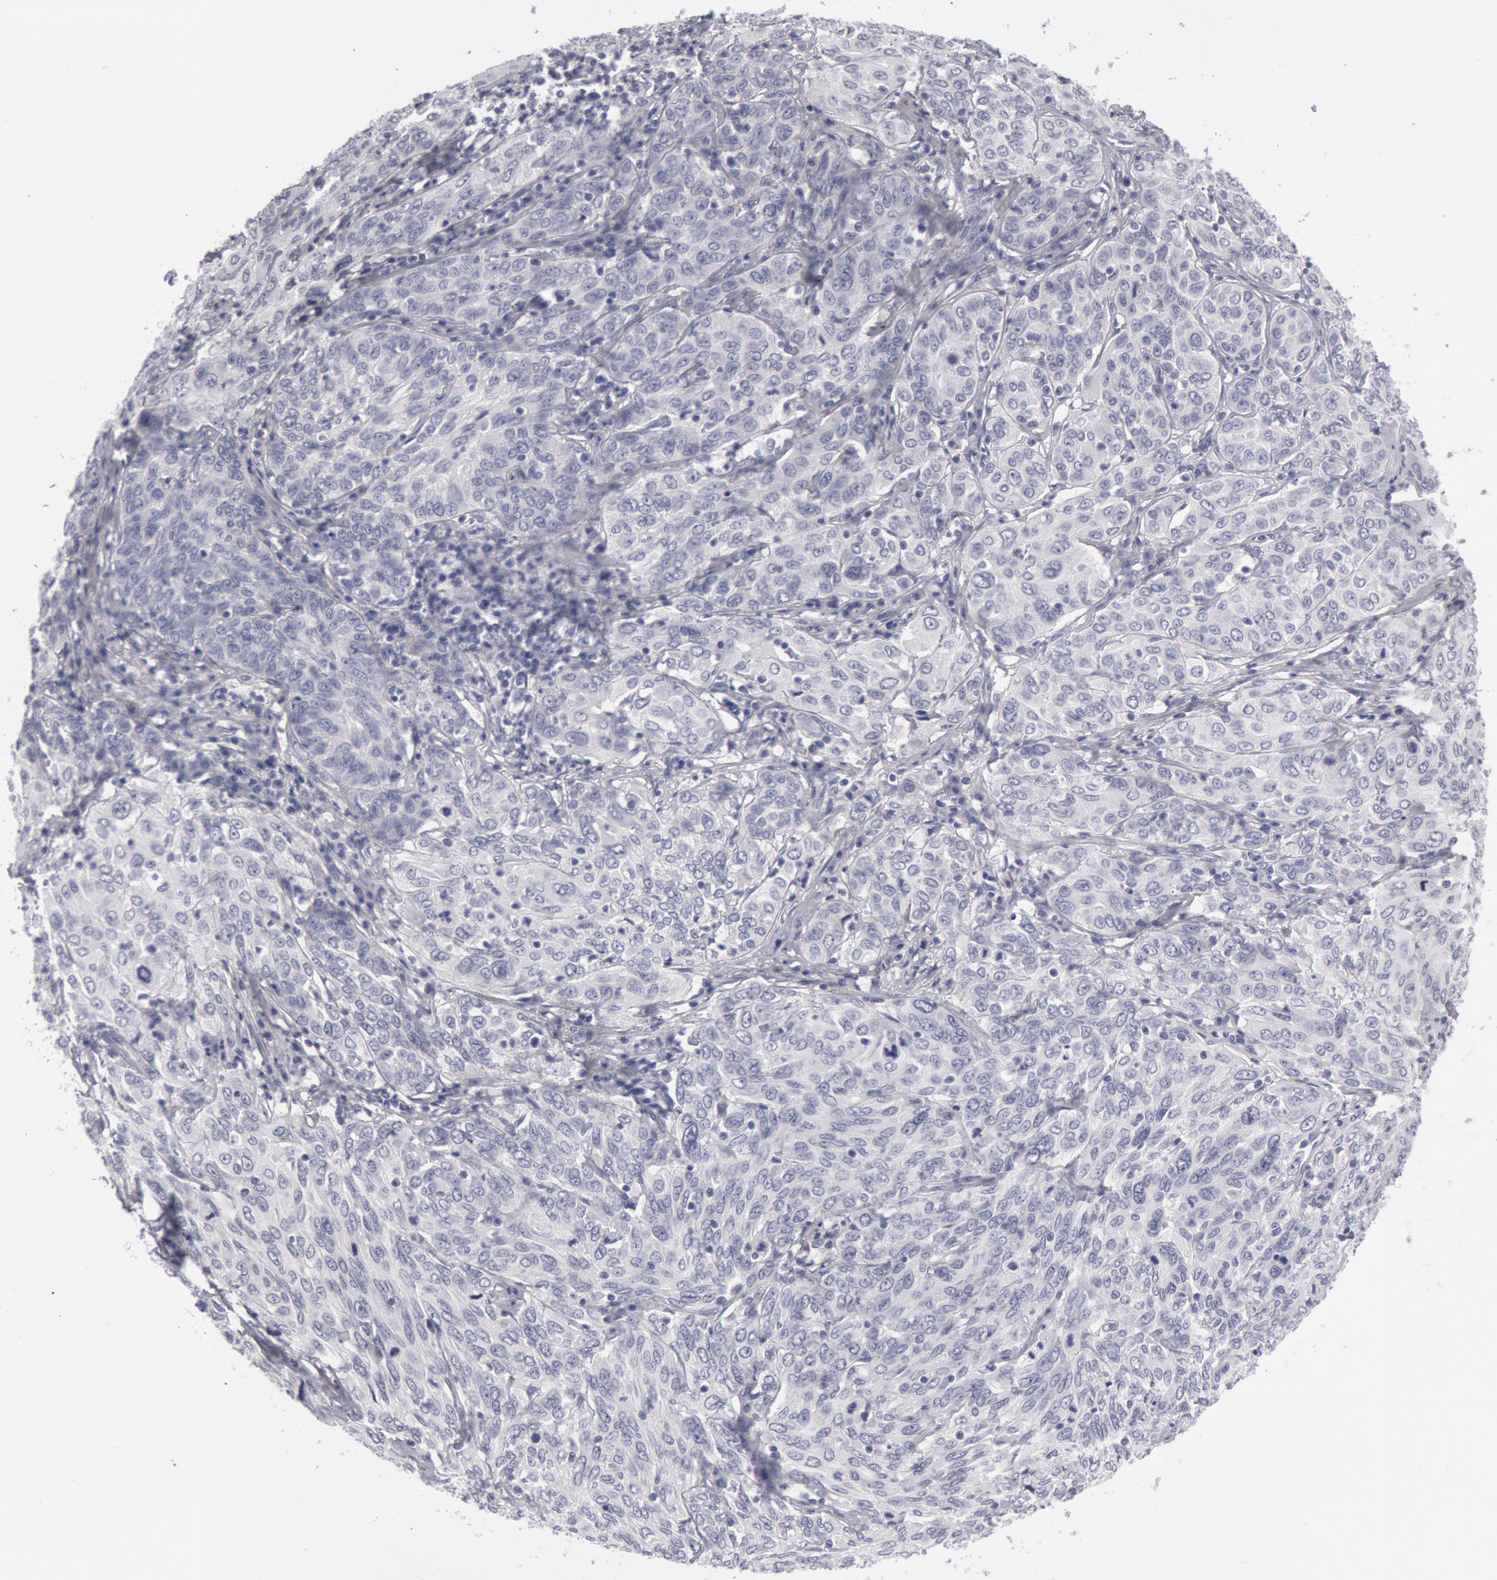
{"staining": {"intensity": "negative", "quantity": "none", "location": "none"}, "tissue": "cervical cancer", "cell_type": "Tumor cells", "image_type": "cancer", "snomed": [{"axis": "morphology", "description": "Squamous cell carcinoma, NOS"}, {"axis": "topography", "description": "Cervix"}], "caption": "Immunohistochemical staining of cervical squamous cell carcinoma displays no significant positivity in tumor cells. (Stains: DAB (3,3'-diaminobenzidine) immunohistochemistry with hematoxylin counter stain, Microscopy: brightfield microscopy at high magnification).", "gene": "FHL1", "patient": {"sex": "female", "age": 38}}